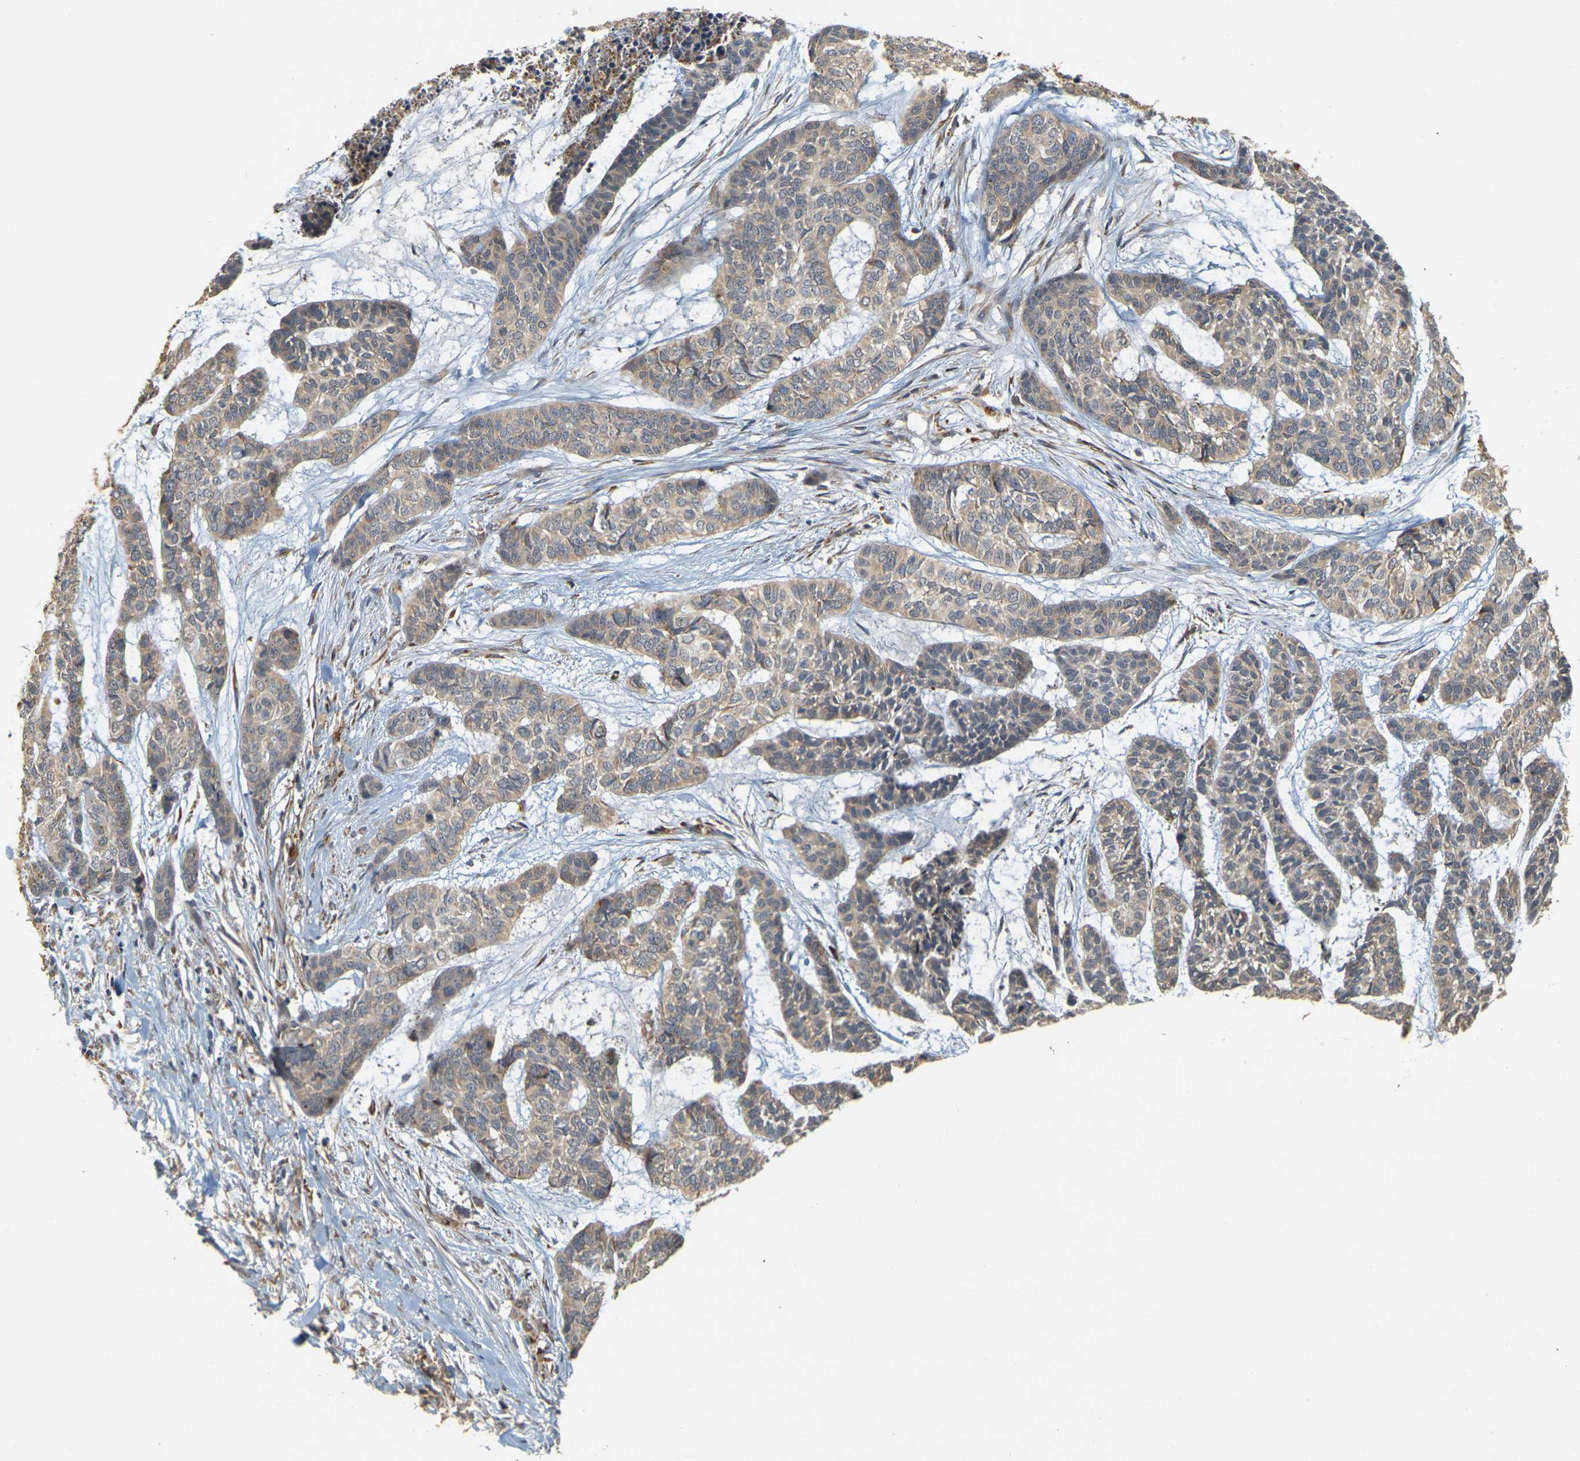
{"staining": {"intensity": "weak", "quantity": ">75%", "location": "cytoplasmic/membranous"}, "tissue": "skin cancer", "cell_type": "Tumor cells", "image_type": "cancer", "snomed": [{"axis": "morphology", "description": "Basal cell carcinoma"}, {"axis": "topography", "description": "Skin"}], "caption": "This micrograph demonstrates immunohistochemistry staining of skin cancer (basal cell carcinoma), with low weak cytoplasmic/membranous staining in about >75% of tumor cells.", "gene": "MEGF9", "patient": {"sex": "female", "age": 64}}